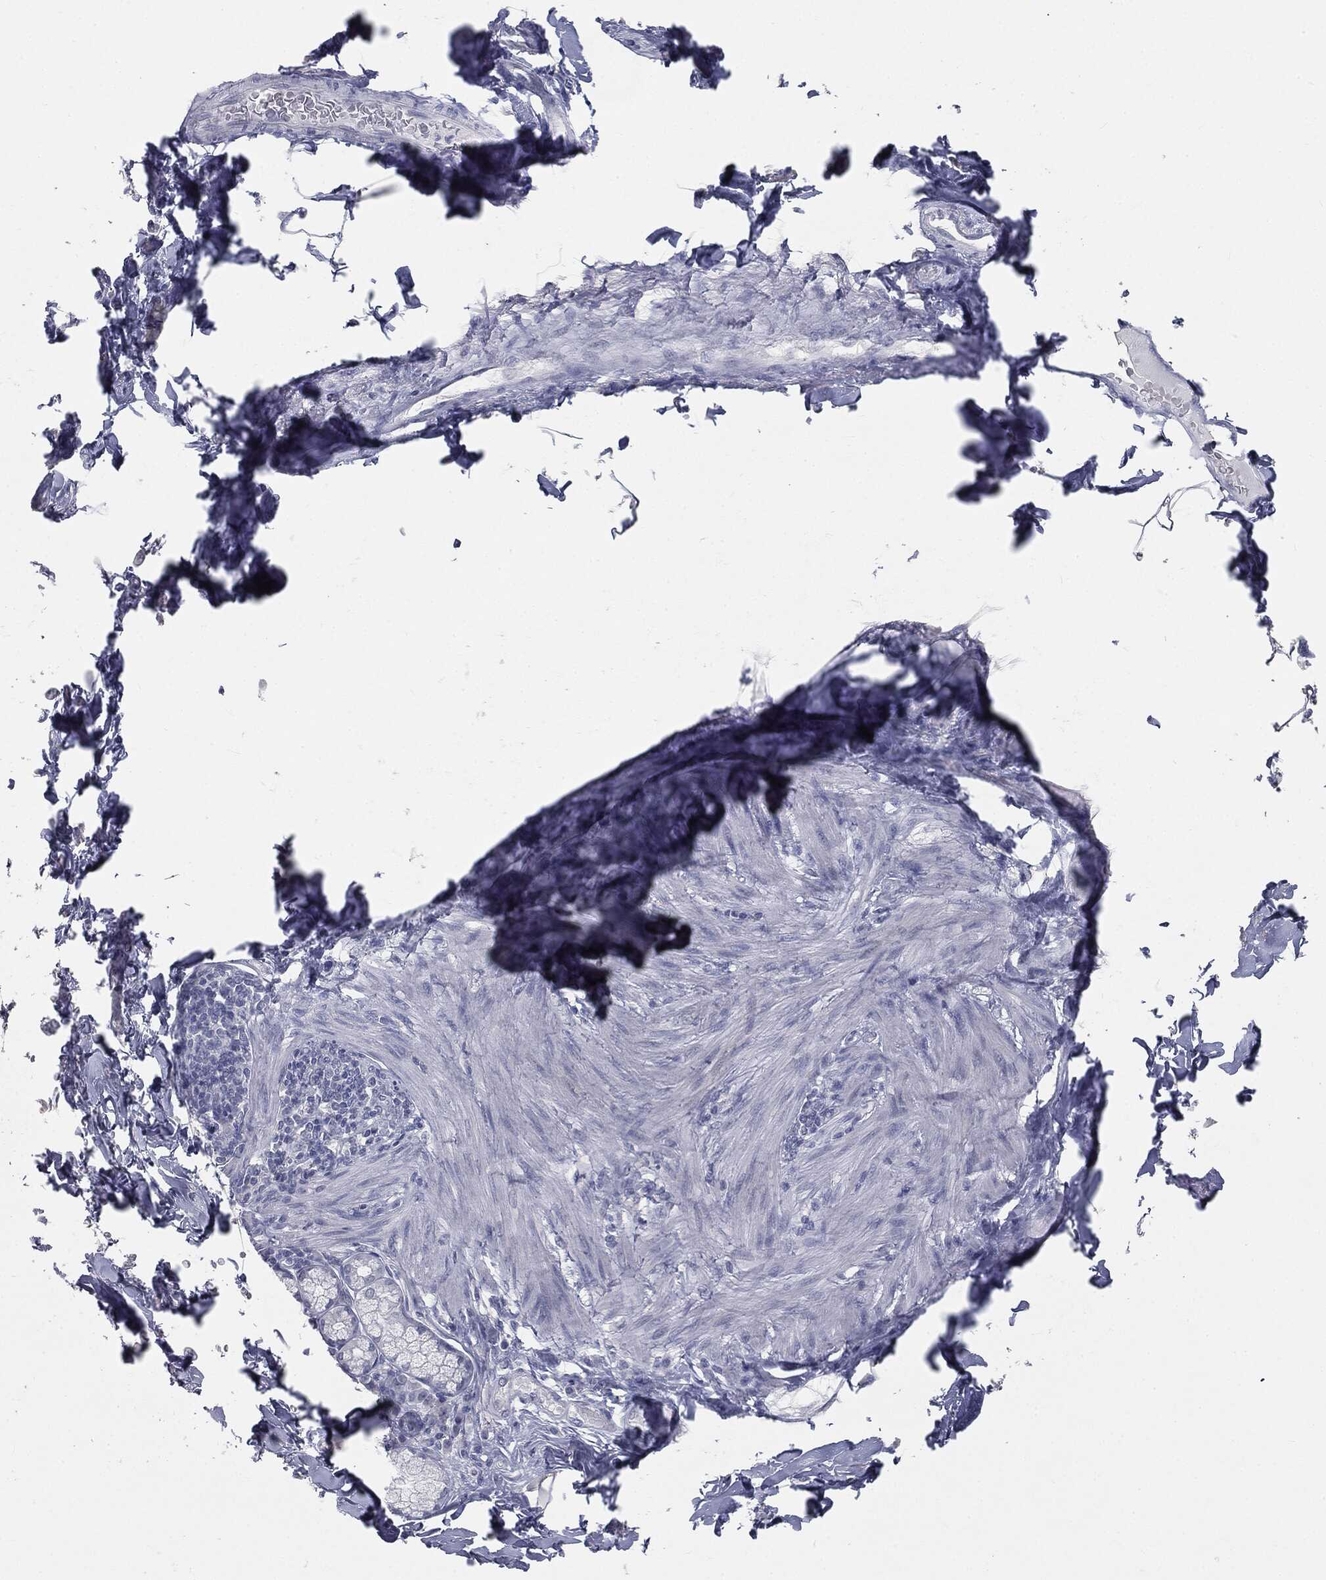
{"staining": {"intensity": "negative", "quantity": "none", "location": "none"}, "tissue": "soft tissue", "cell_type": "Fibroblasts", "image_type": "normal", "snomed": [{"axis": "morphology", "description": "Normal tissue, NOS"}, {"axis": "topography", "description": "Smooth muscle"}, {"axis": "topography", "description": "Duodenum"}, {"axis": "topography", "description": "Peripheral nerve tissue"}], "caption": "There is no significant positivity in fibroblasts of soft tissue. (Stains: DAB immunohistochemistry (IHC) with hematoxylin counter stain, Microscopy: brightfield microscopy at high magnification).", "gene": "PRAME", "patient": {"sex": "female", "age": 61}}